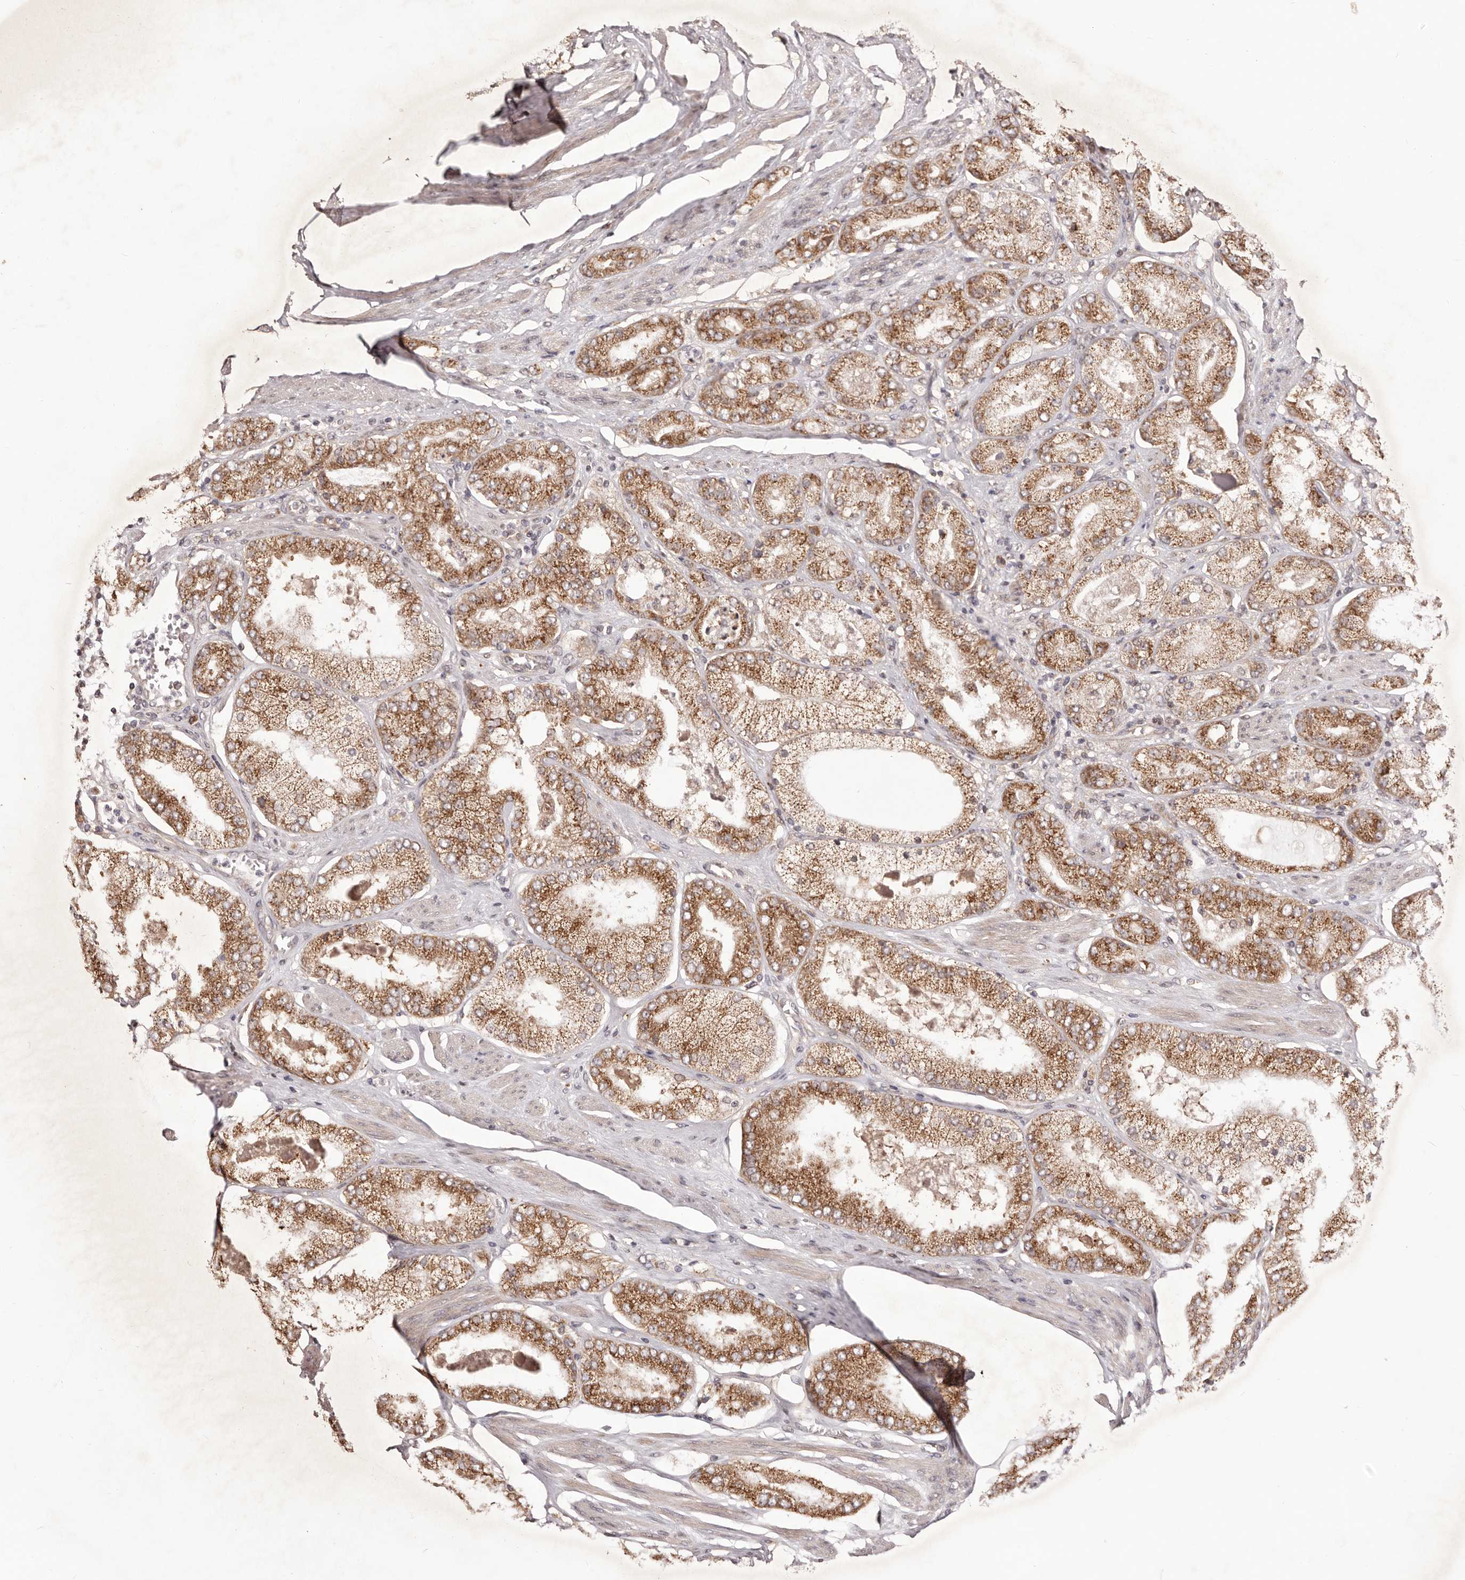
{"staining": {"intensity": "moderate", "quantity": ">75%", "location": "cytoplasmic/membranous"}, "tissue": "prostate cancer", "cell_type": "Tumor cells", "image_type": "cancer", "snomed": [{"axis": "morphology", "description": "Adenocarcinoma, High grade"}, {"axis": "topography", "description": "Prostate"}], "caption": "IHC photomicrograph of human prostate cancer stained for a protein (brown), which displays medium levels of moderate cytoplasmic/membranous expression in approximately >75% of tumor cells.", "gene": "EGR3", "patient": {"sex": "male", "age": 58}}